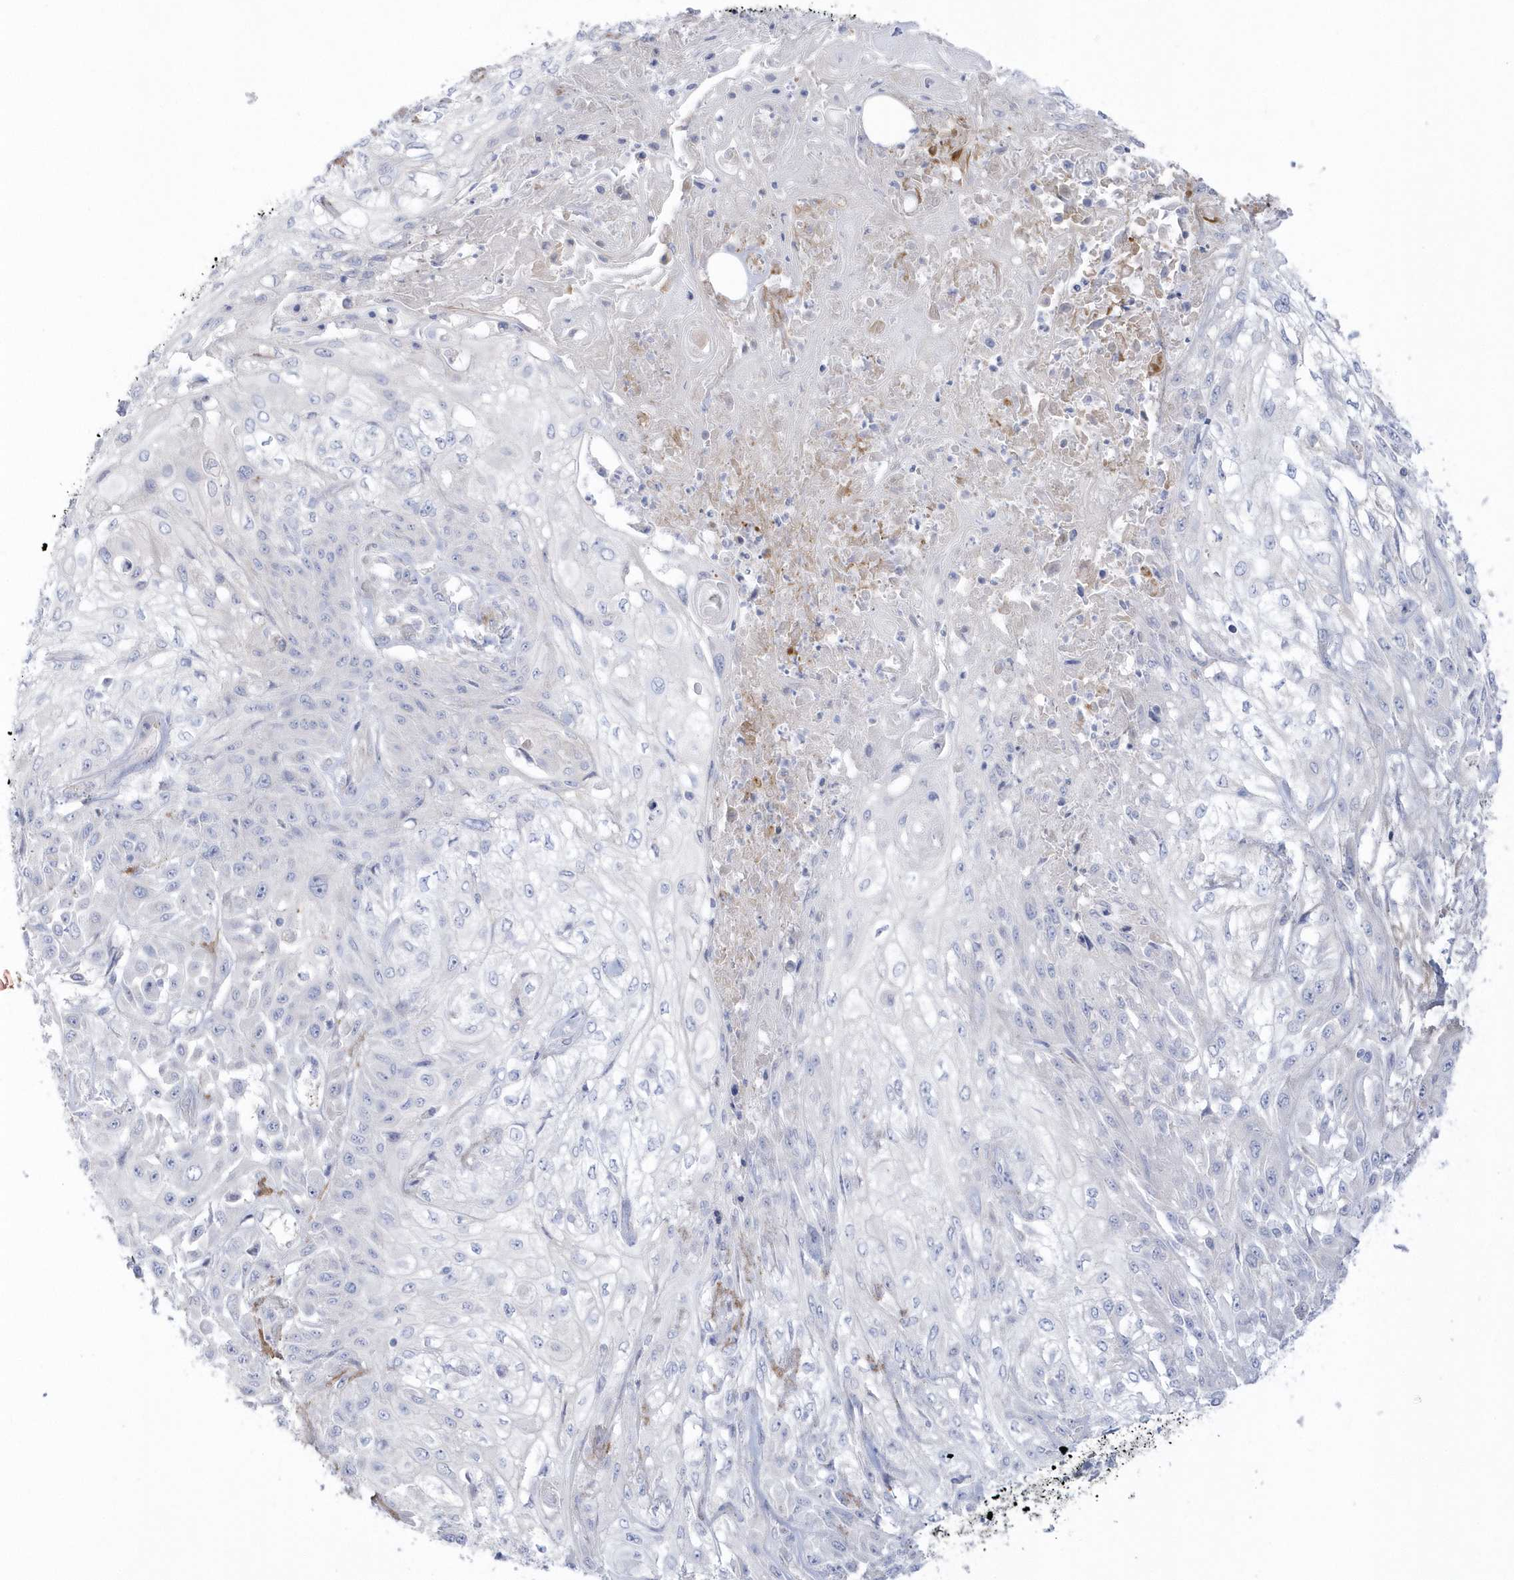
{"staining": {"intensity": "negative", "quantity": "none", "location": "none"}, "tissue": "skin cancer", "cell_type": "Tumor cells", "image_type": "cancer", "snomed": [{"axis": "morphology", "description": "Squamous cell carcinoma, NOS"}, {"axis": "morphology", "description": "Squamous cell carcinoma, metastatic, NOS"}, {"axis": "topography", "description": "Skin"}, {"axis": "topography", "description": "Lymph node"}], "caption": "The photomicrograph displays no staining of tumor cells in skin cancer.", "gene": "SEMA3D", "patient": {"sex": "male", "age": 75}}